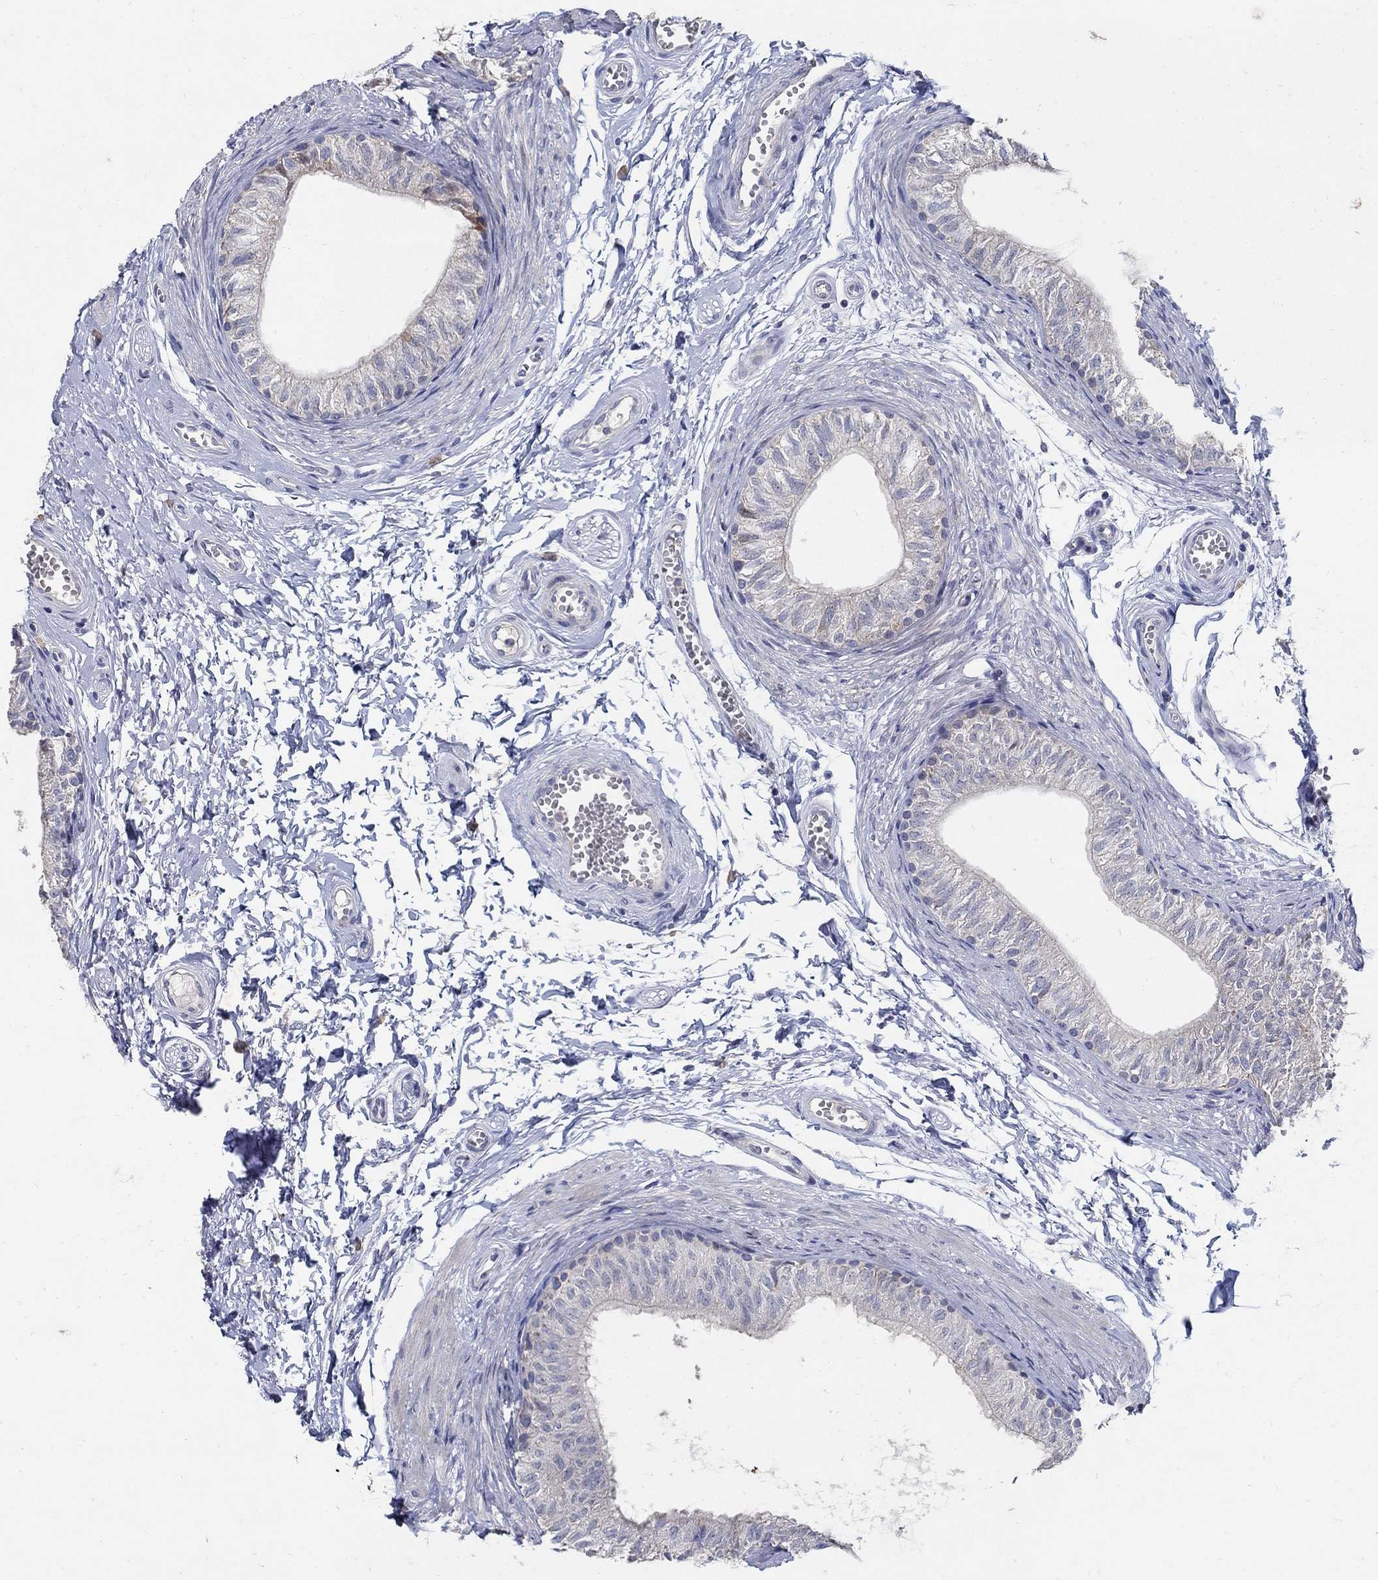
{"staining": {"intensity": "negative", "quantity": "none", "location": "none"}, "tissue": "epididymis", "cell_type": "Glandular cells", "image_type": "normal", "snomed": [{"axis": "morphology", "description": "Normal tissue, NOS"}, {"axis": "topography", "description": "Epididymis"}], "caption": "IHC of normal epididymis displays no expression in glandular cells. The staining was performed using DAB to visualize the protein expression in brown, while the nuclei were stained in blue with hematoxylin (Magnification: 20x).", "gene": "HMX2", "patient": {"sex": "male", "age": 22}}